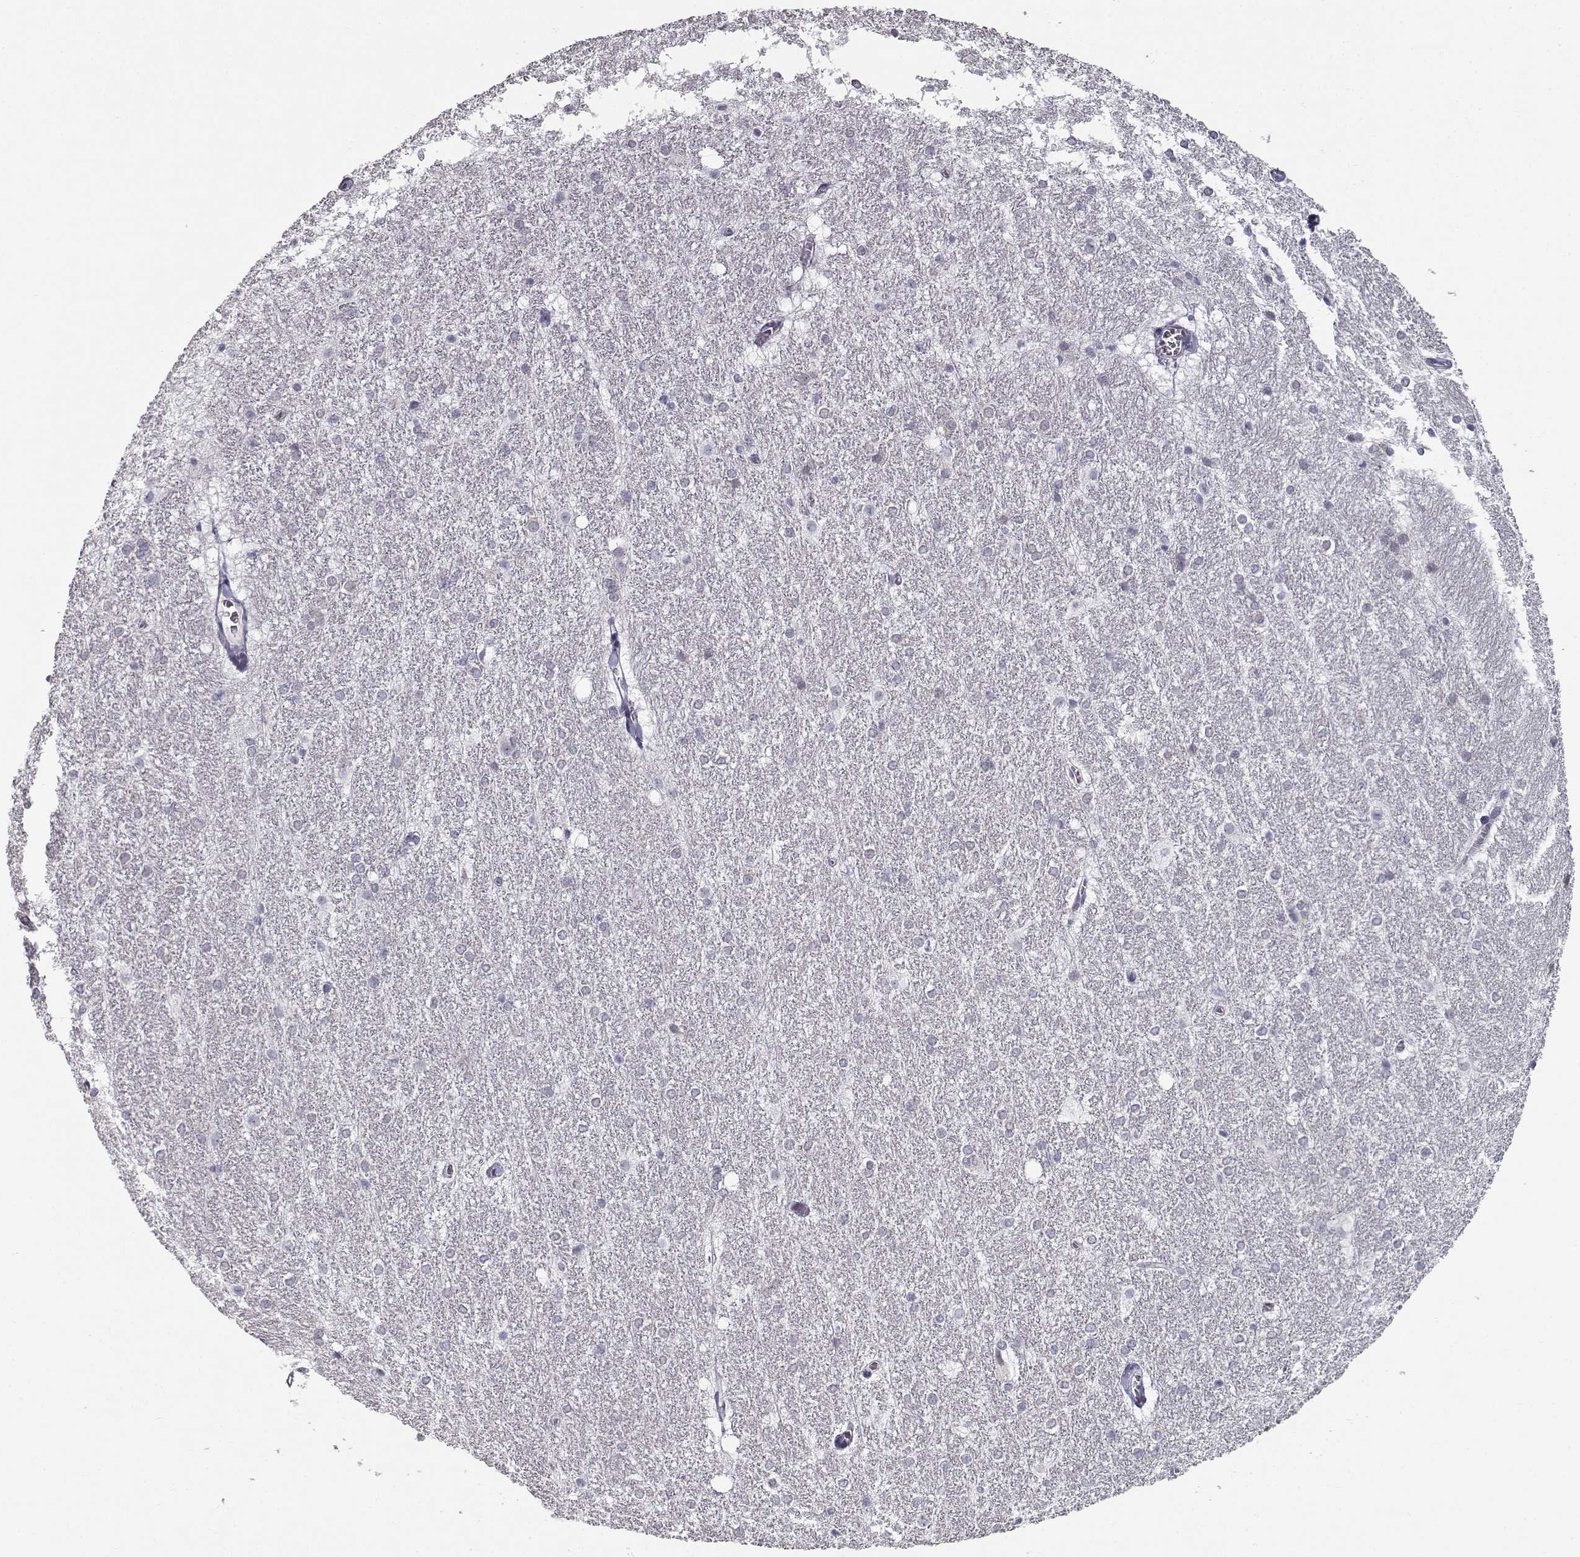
{"staining": {"intensity": "negative", "quantity": "none", "location": "none"}, "tissue": "hippocampus", "cell_type": "Glial cells", "image_type": "normal", "snomed": [{"axis": "morphology", "description": "Normal tissue, NOS"}, {"axis": "topography", "description": "Cerebral cortex"}, {"axis": "topography", "description": "Hippocampus"}], "caption": "The image demonstrates no significant positivity in glial cells of hippocampus.", "gene": "SEMG2", "patient": {"sex": "female", "age": 19}}